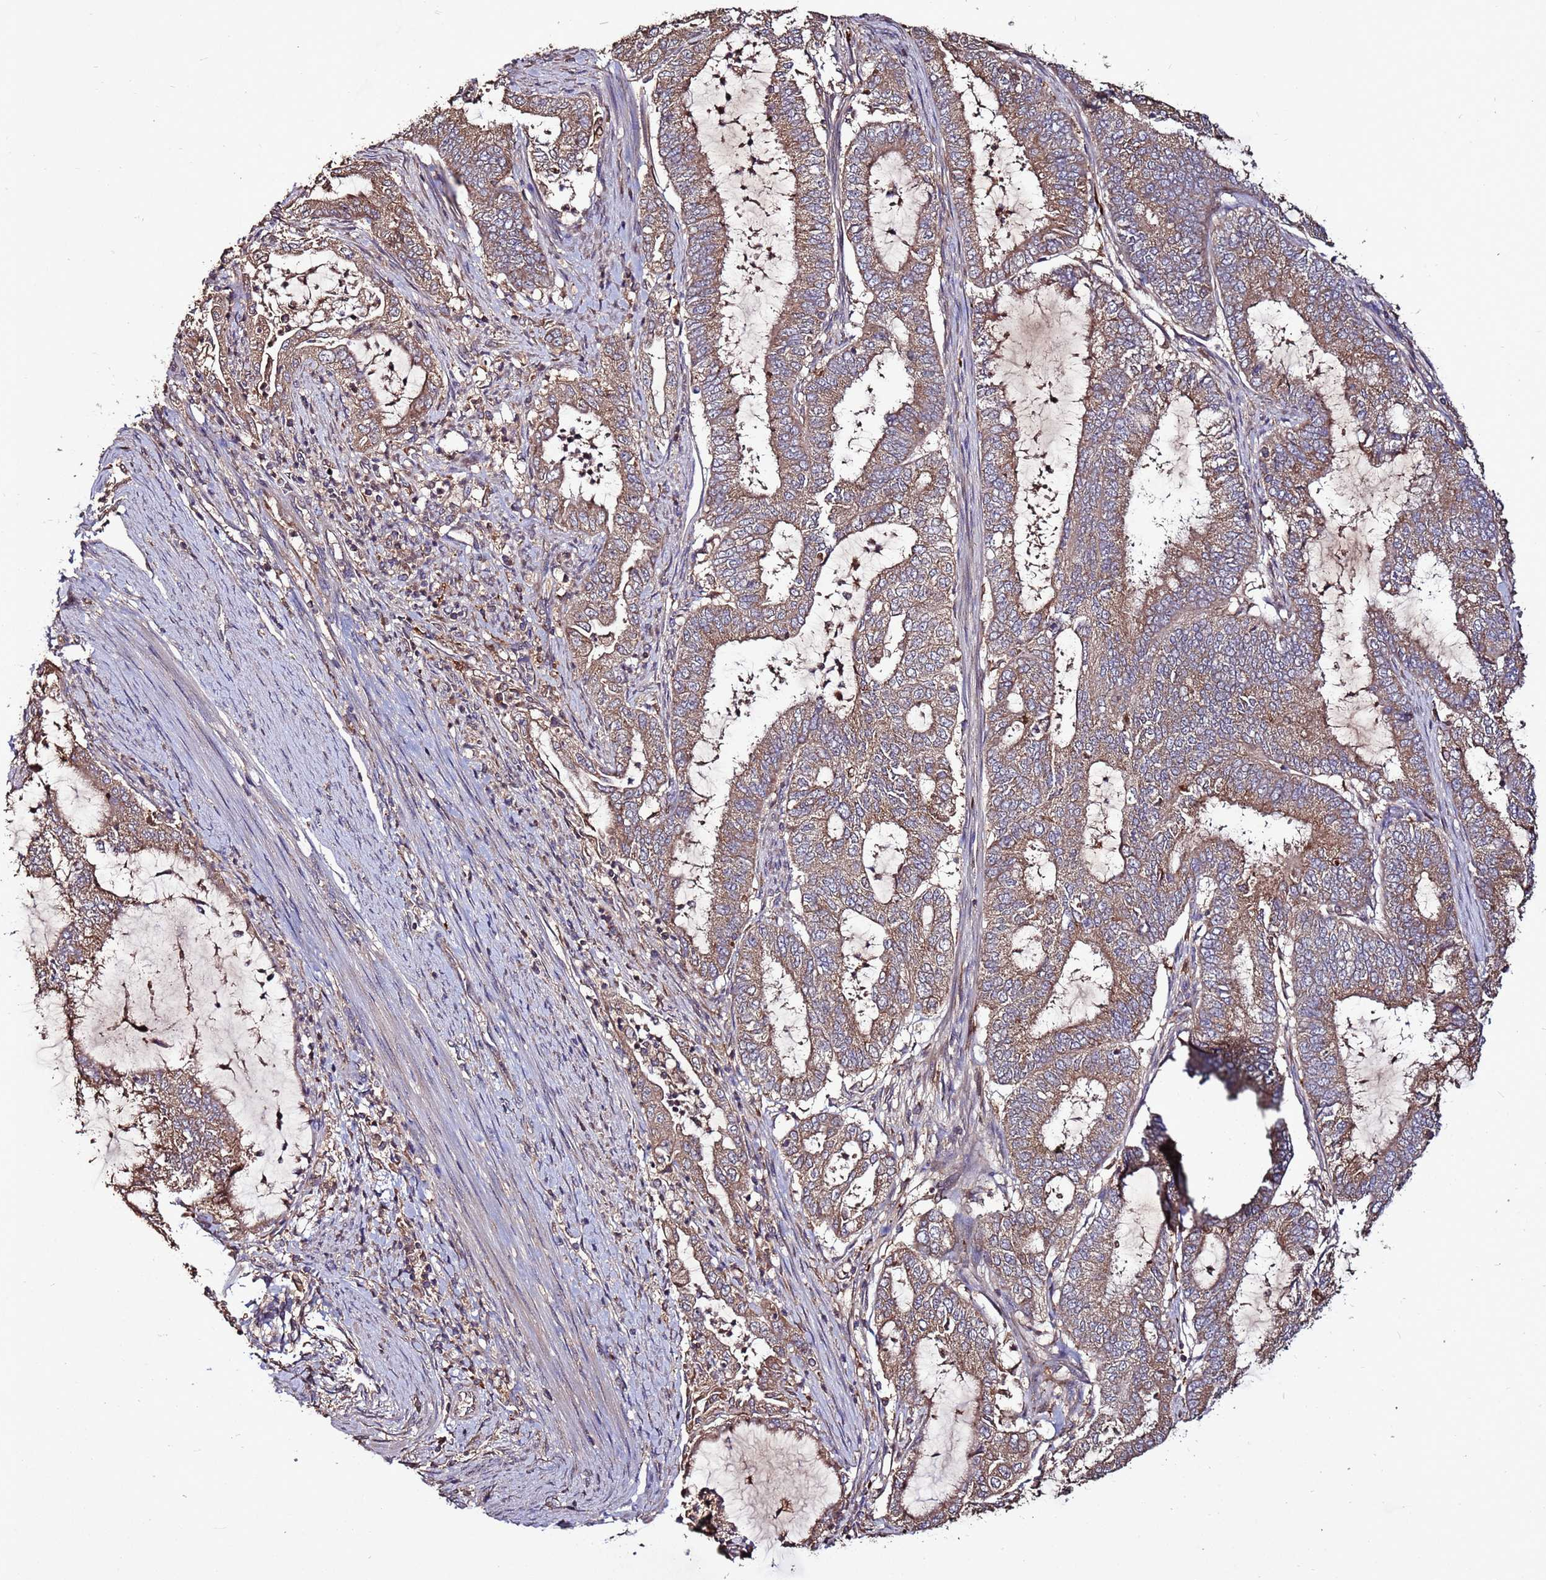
{"staining": {"intensity": "moderate", "quantity": ">75%", "location": "cytoplasmic/membranous"}, "tissue": "endometrial cancer", "cell_type": "Tumor cells", "image_type": "cancer", "snomed": [{"axis": "morphology", "description": "Adenocarcinoma, NOS"}, {"axis": "topography", "description": "Endometrium"}], "caption": "Endometrial cancer (adenocarcinoma) stained with DAB immunohistochemistry (IHC) shows medium levels of moderate cytoplasmic/membranous positivity in approximately >75% of tumor cells.", "gene": "RPS15A", "patient": {"sex": "female", "age": 51}}